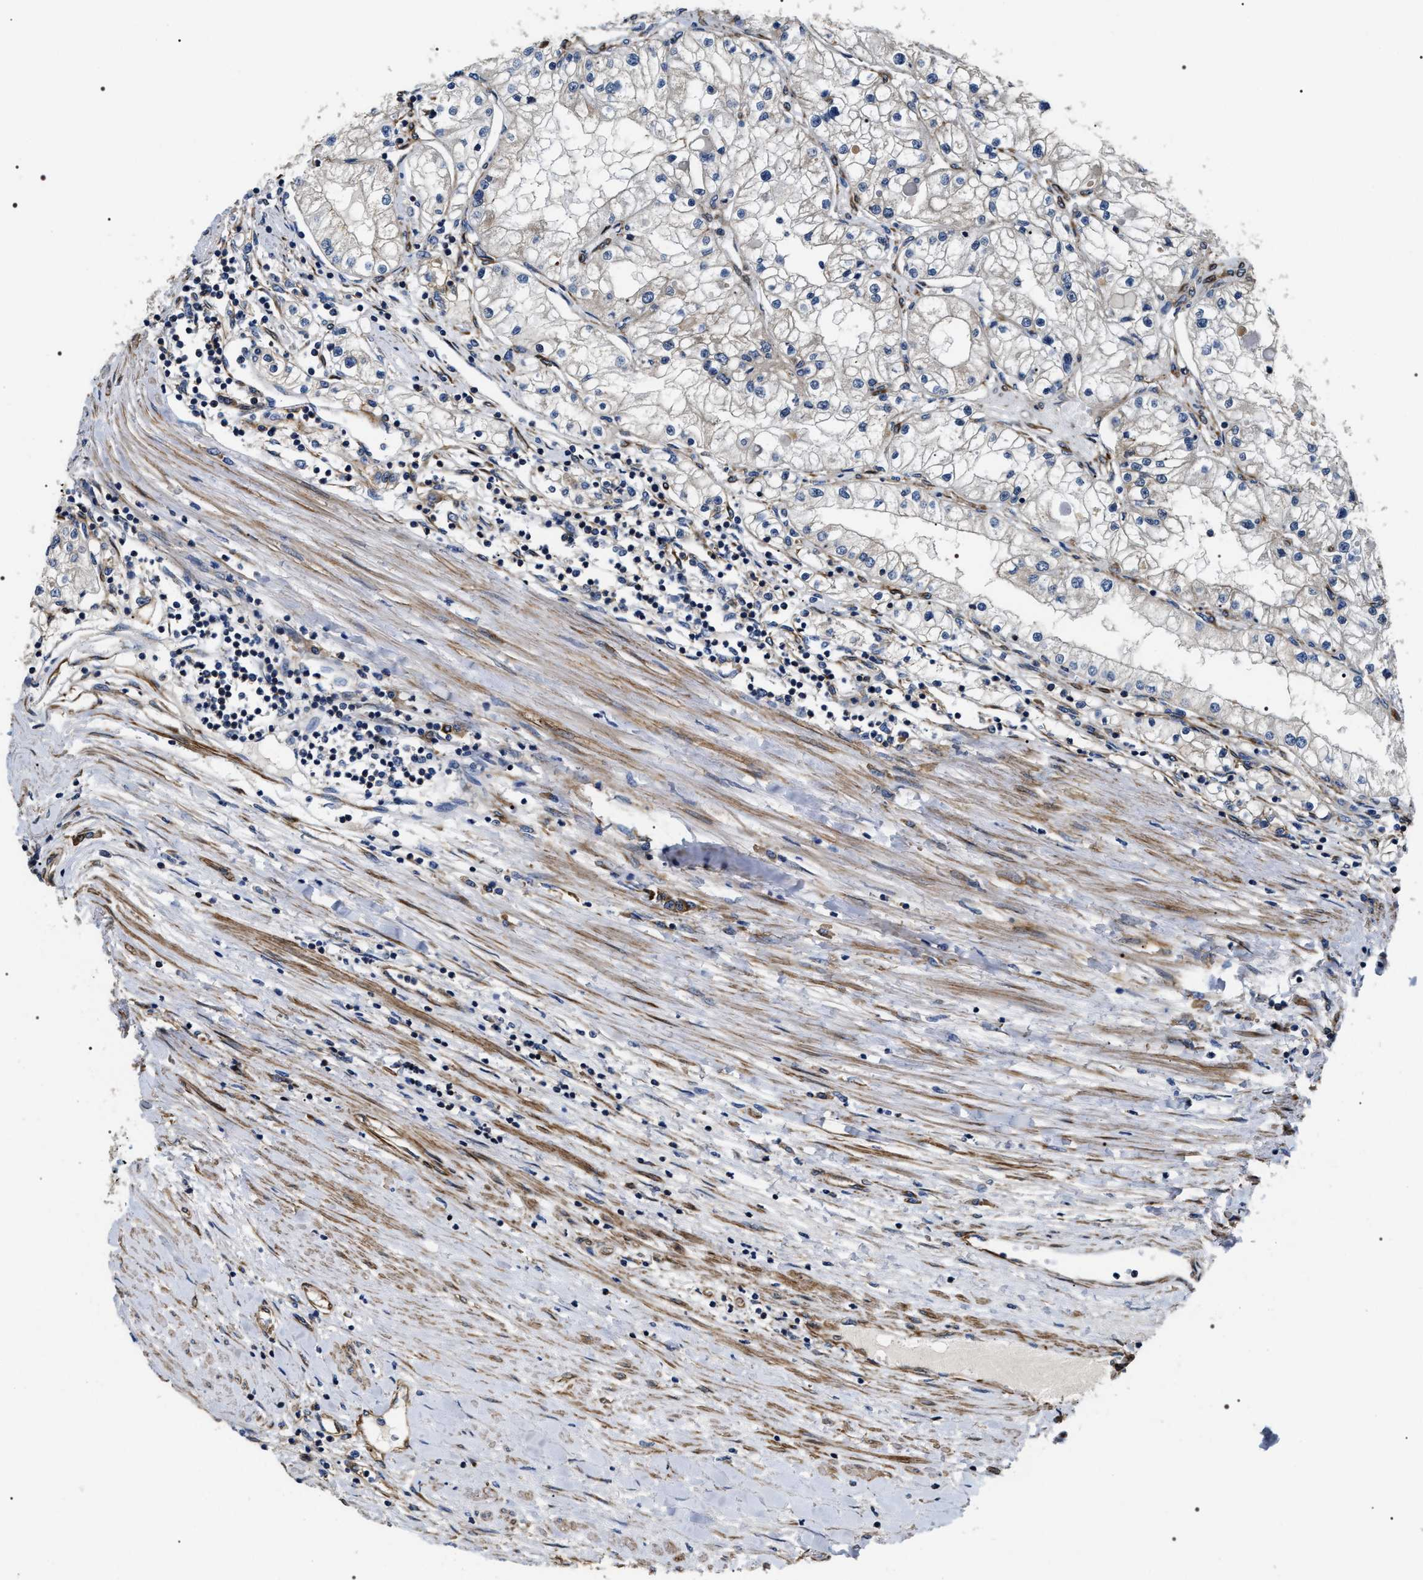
{"staining": {"intensity": "negative", "quantity": "none", "location": "none"}, "tissue": "renal cancer", "cell_type": "Tumor cells", "image_type": "cancer", "snomed": [{"axis": "morphology", "description": "Adenocarcinoma, NOS"}, {"axis": "topography", "description": "Kidney"}], "caption": "Immunohistochemistry image of human renal adenocarcinoma stained for a protein (brown), which demonstrates no expression in tumor cells.", "gene": "ZC3HAV1L", "patient": {"sex": "male", "age": 68}}